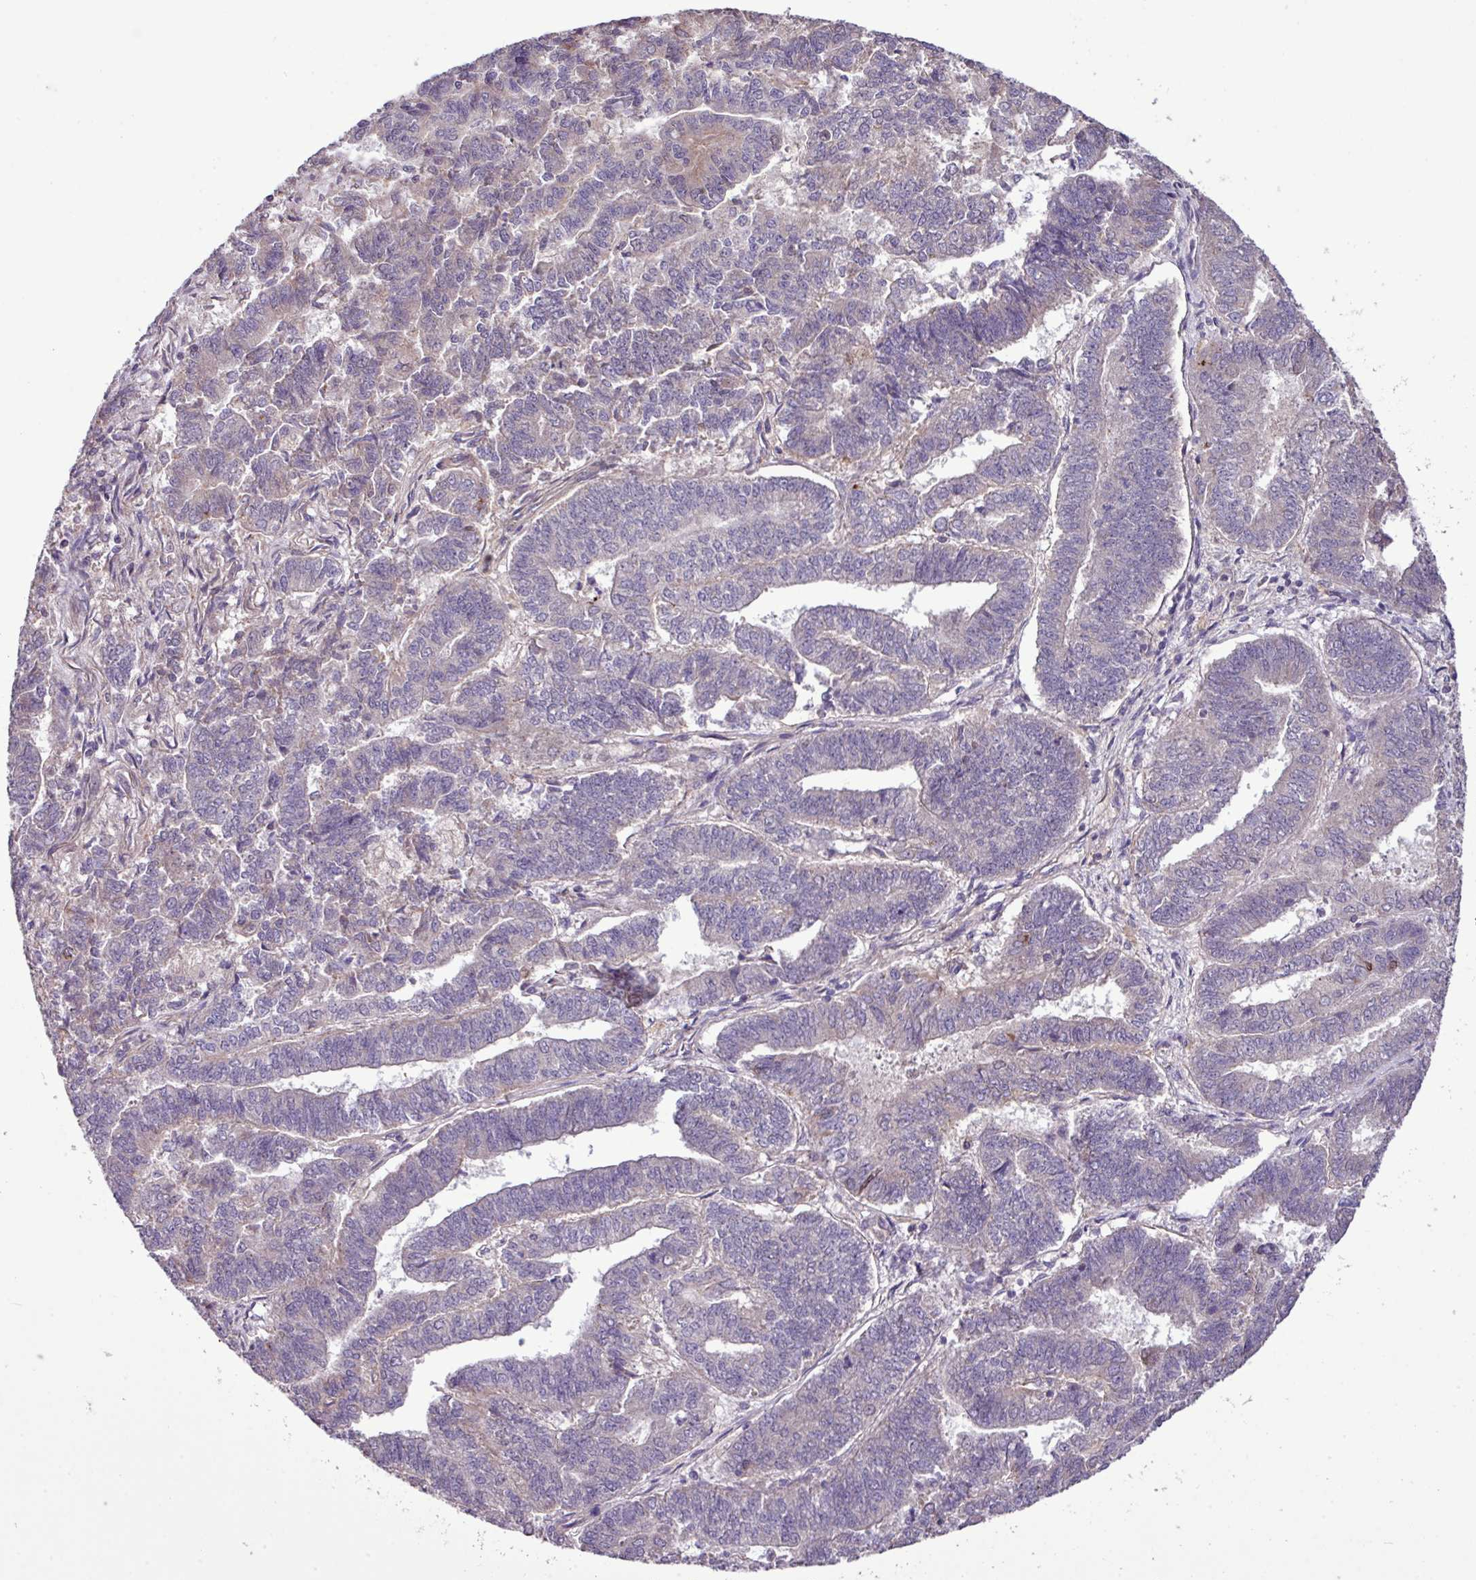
{"staining": {"intensity": "negative", "quantity": "none", "location": "none"}, "tissue": "endometrial cancer", "cell_type": "Tumor cells", "image_type": "cancer", "snomed": [{"axis": "morphology", "description": "Adenocarcinoma, NOS"}, {"axis": "topography", "description": "Endometrium"}], "caption": "Immunohistochemistry (IHC) image of neoplastic tissue: endometrial cancer (adenocarcinoma) stained with DAB (3,3'-diaminobenzidine) shows no significant protein staining in tumor cells.", "gene": "XIAP", "patient": {"sex": "female", "age": 72}}